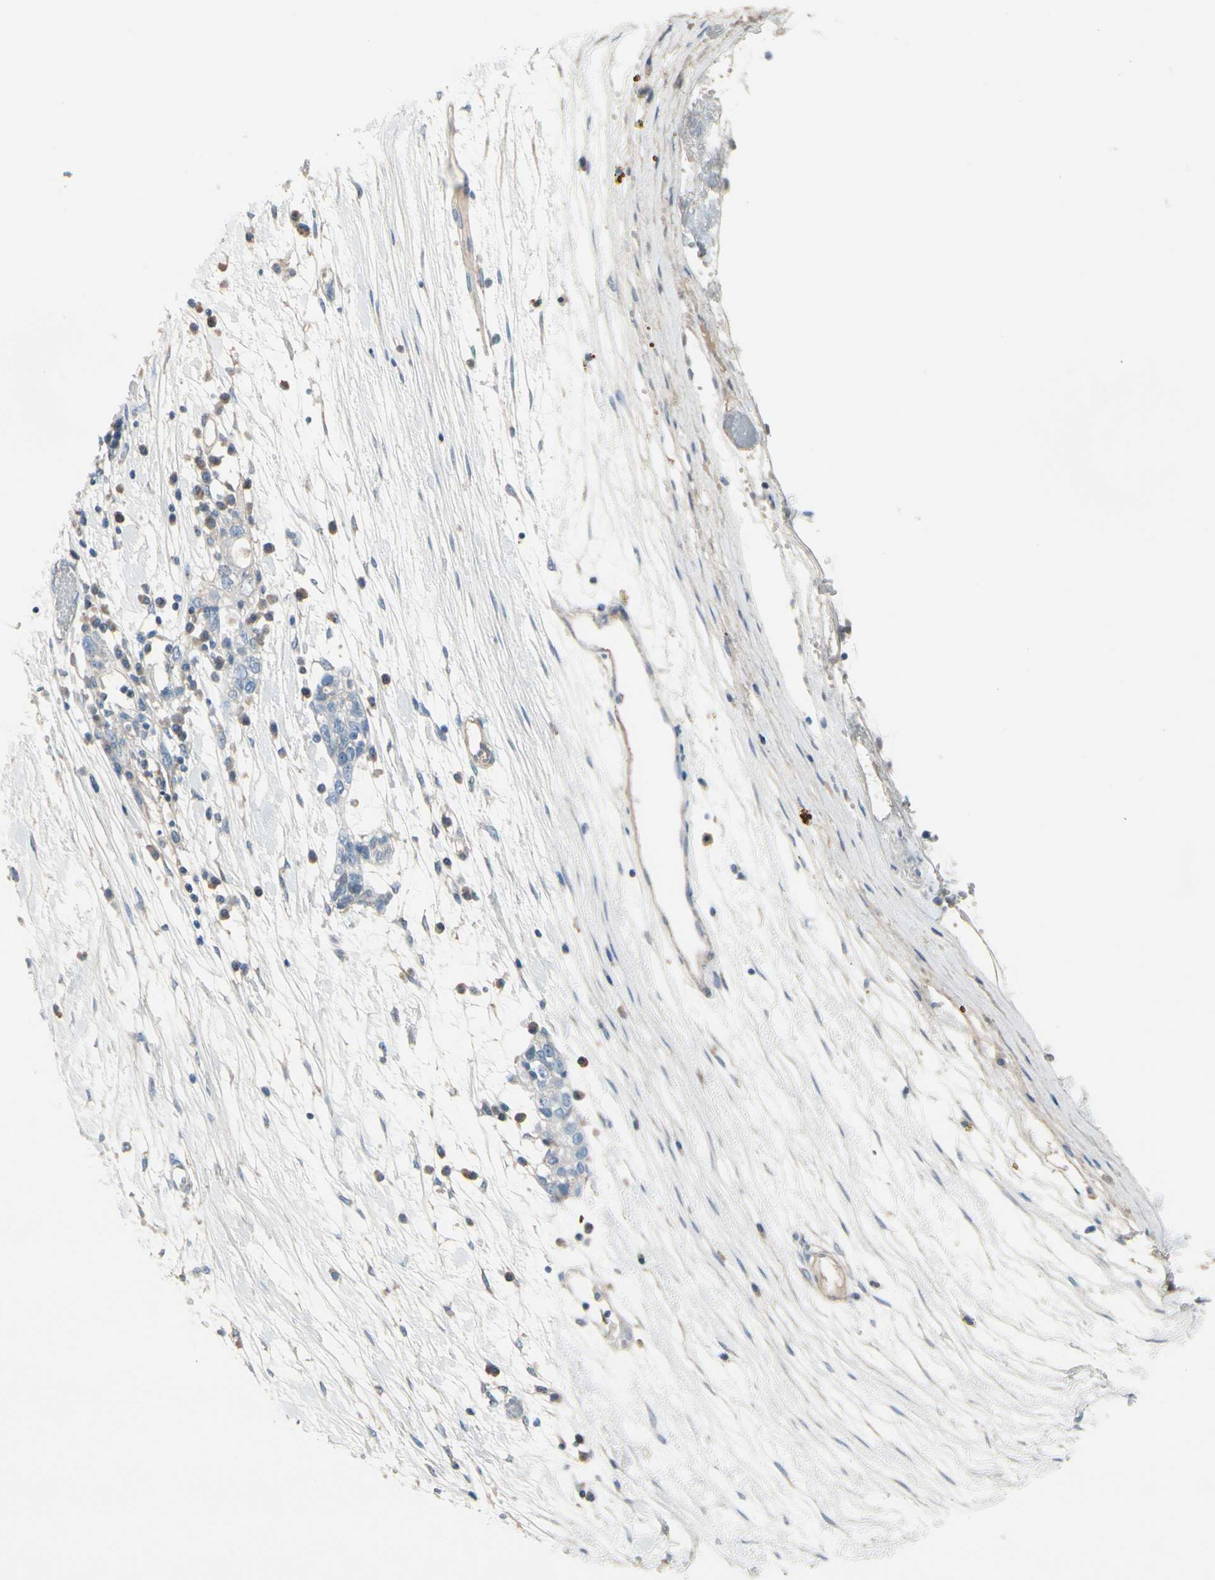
{"staining": {"intensity": "negative", "quantity": "none", "location": "none"}, "tissue": "ovarian cancer", "cell_type": "Tumor cells", "image_type": "cancer", "snomed": [{"axis": "morphology", "description": "Cystadenocarcinoma, serous, NOS"}, {"axis": "topography", "description": "Ovary"}], "caption": "DAB (3,3'-diaminobenzidine) immunohistochemical staining of ovarian cancer (serous cystadenocarcinoma) exhibits no significant positivity in tumor cells.", "gene": "MAP2", "patient": {"sex": "female", "age": 71}}